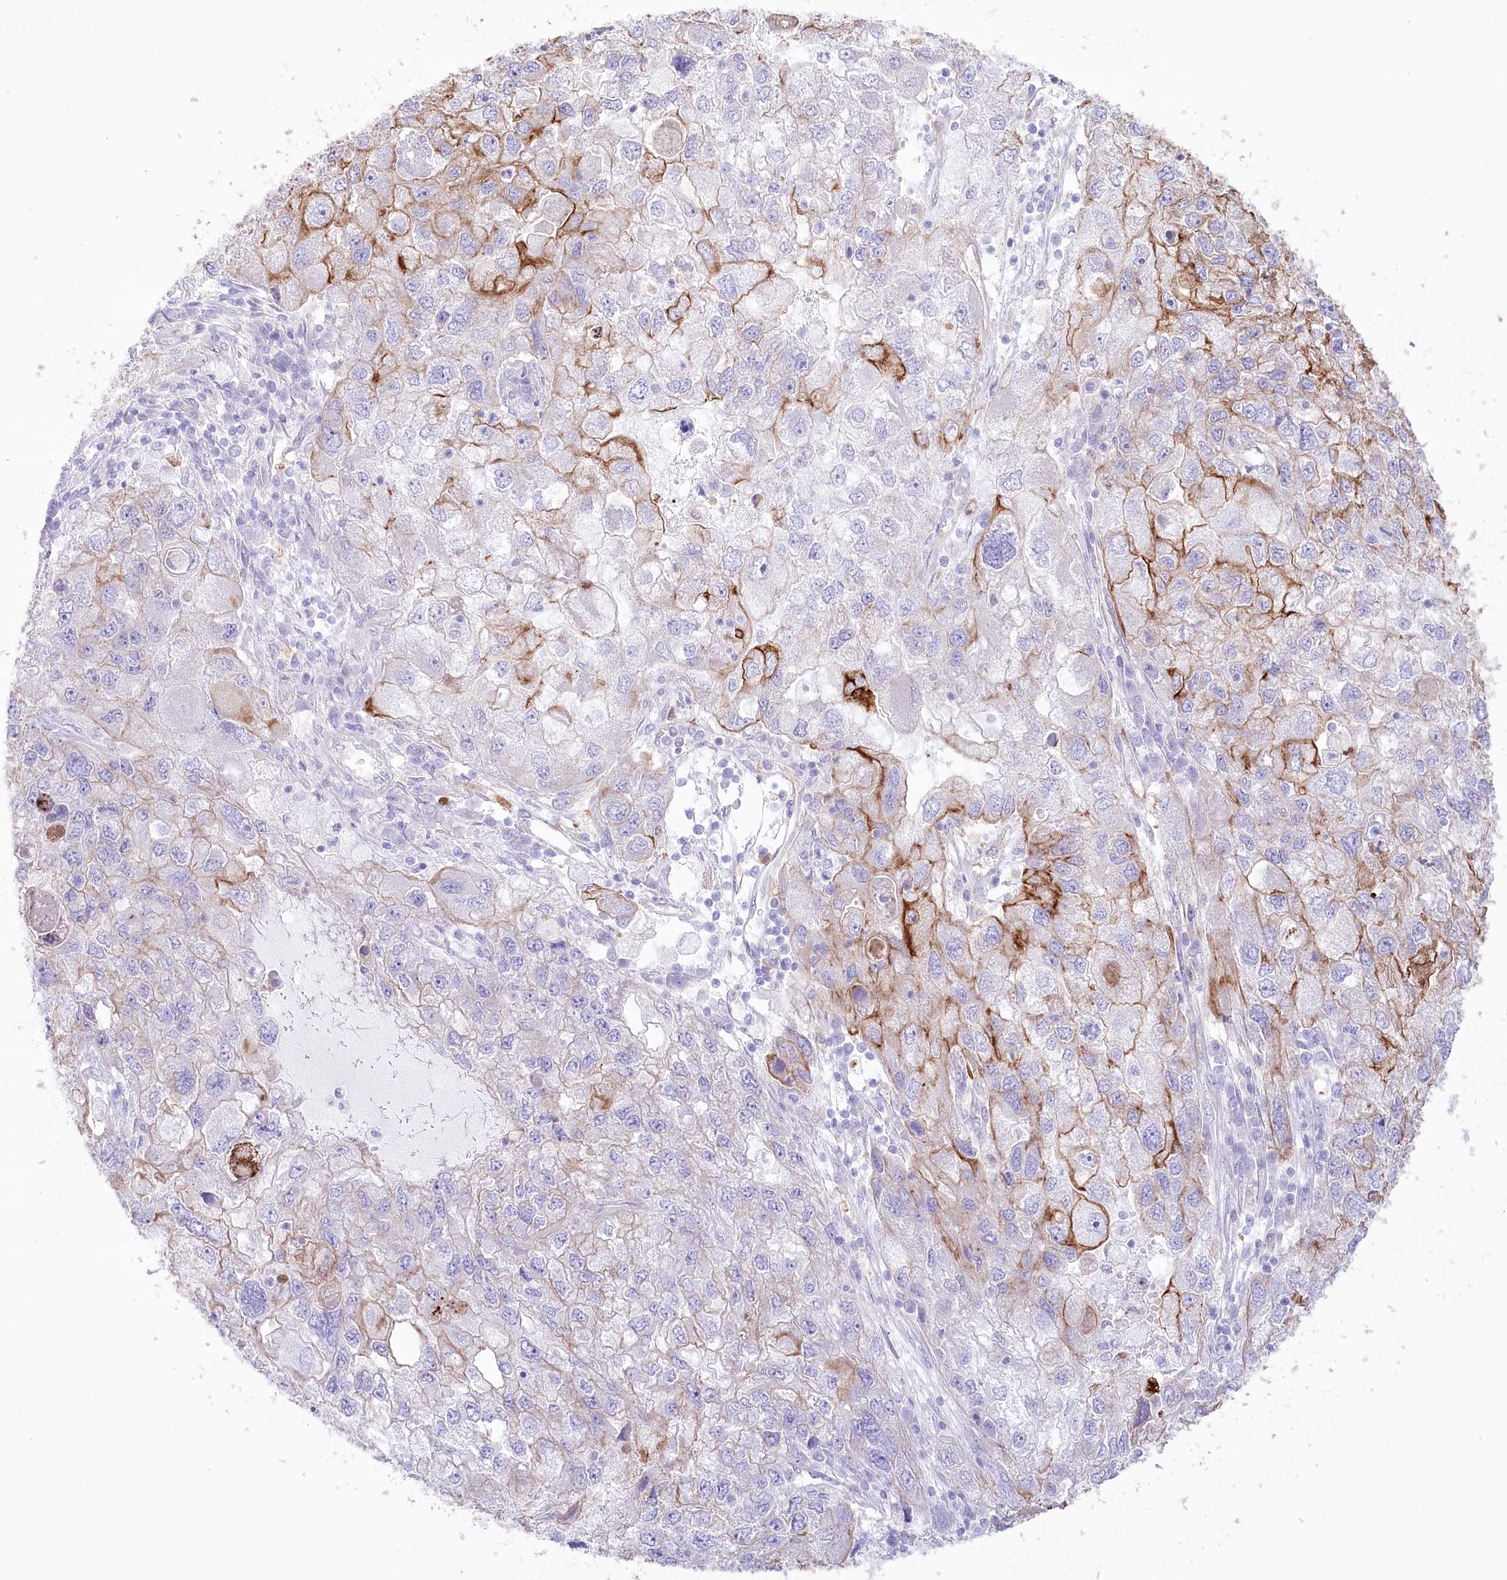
{"staining": {"intensity": "strong", "quantity": "<25%", "location": "cytoplasmic/membranous"}, "tissue": "endometrial cancer", "cell_type": "Tumor cells", "image_type": "cancer", "snomed": [{"axis": "morphology", "description": "Adenocarcinoma, NOS"}, {"axis": "topography", "description": "Endometrium"}], "caption": "Immunohistochemical staining of human adenocarcinoma (endometrial) exhibits strong cytoplasmic/membranous protein positivity in approximately <25% of tumor cells.", "gene": "SLC39A10", "patient": {"sex": "female", "age": 49}}